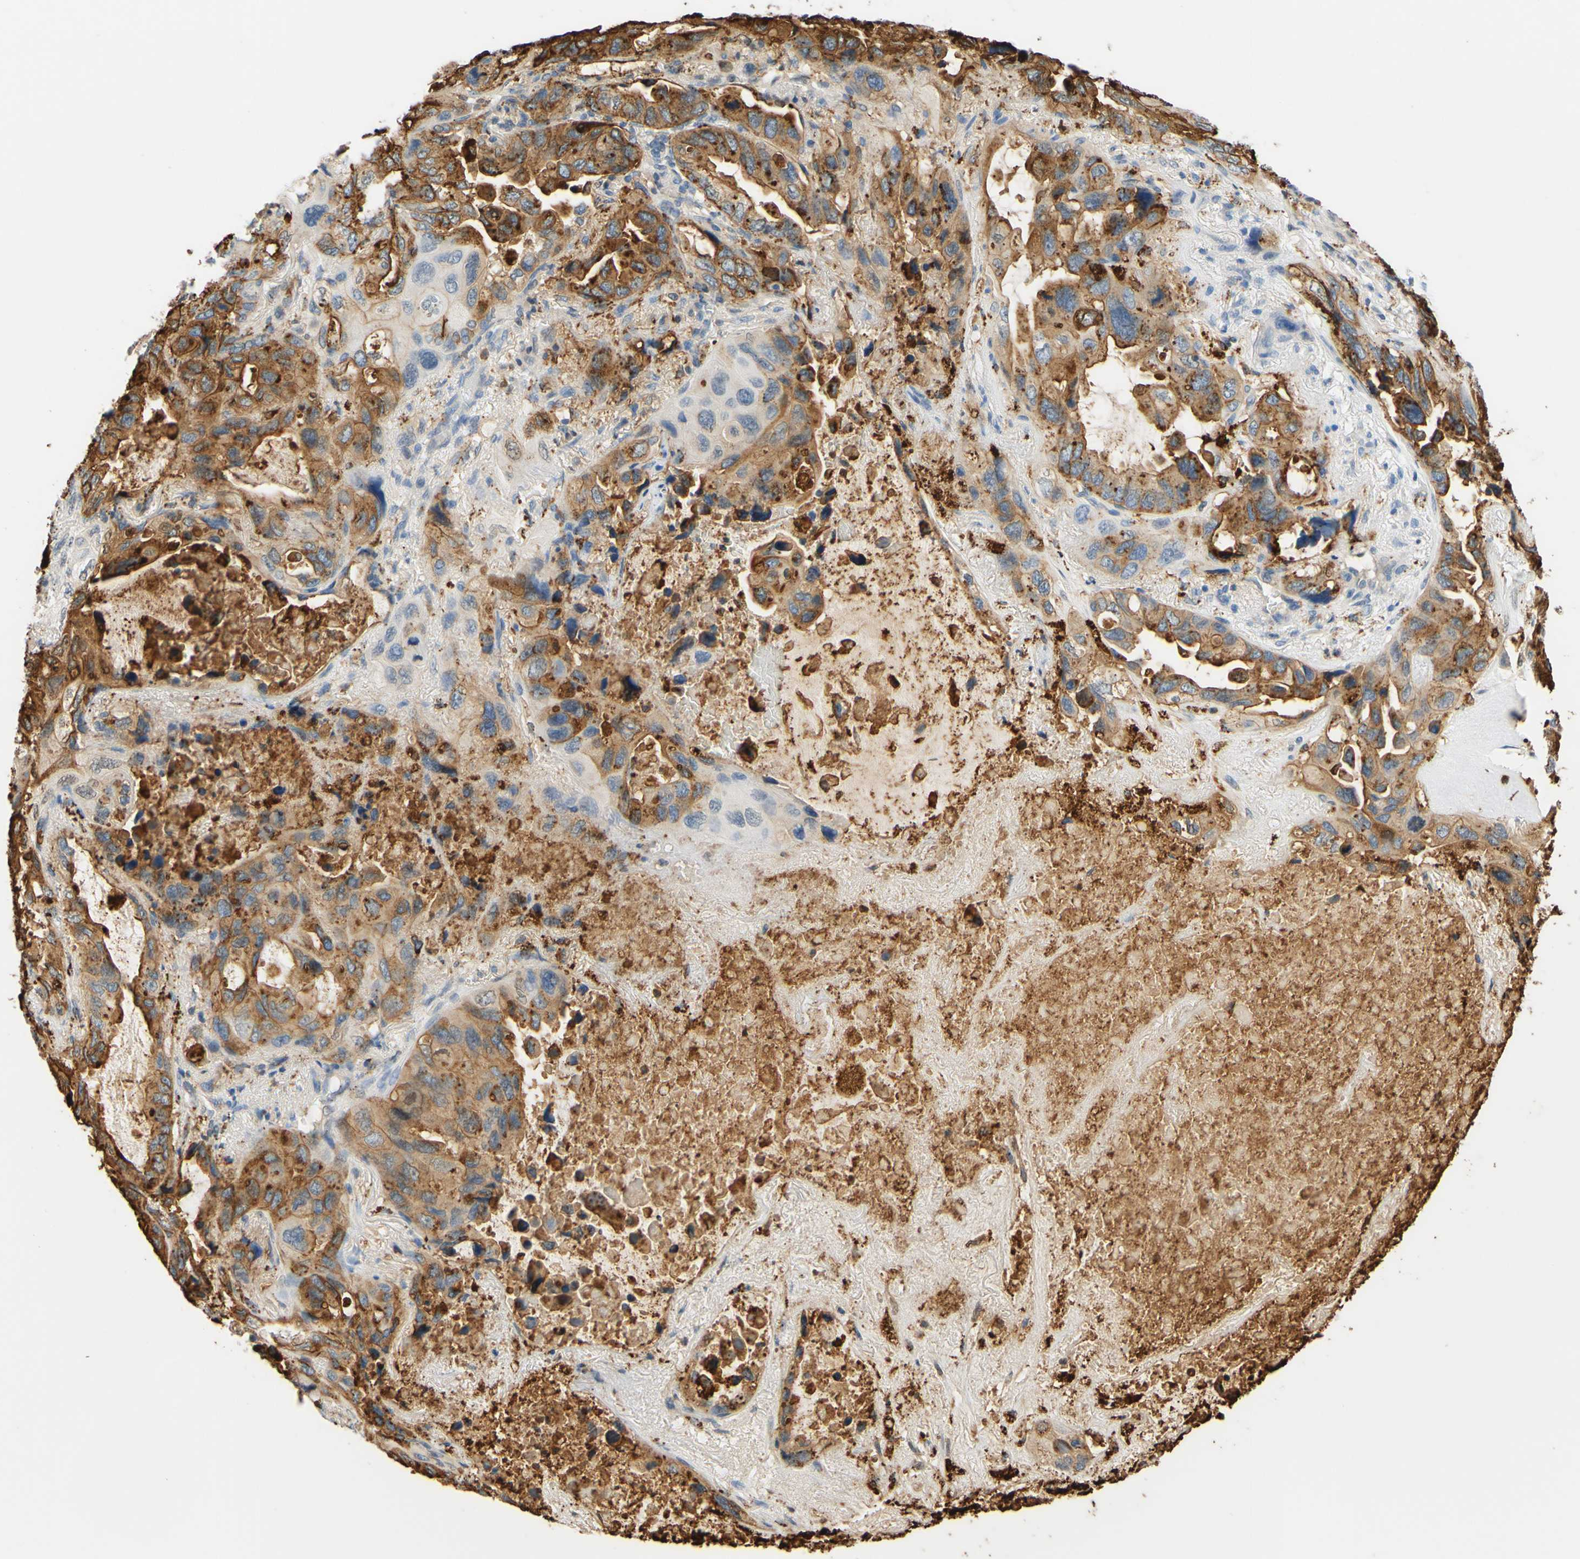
{"staining": {"intensity": "moderate", "quantity": "25%-75%", "location": "cytoplasmic/membranous"}, "tissue": "lung cancer", "cell_type": "Tumor cells", "image_type": "cancer", "snomed": [{"axis": "morphology", "description": "Squamous cell carcinoma, NOS"}, {"axis": "topography", "description": "Lung"}], "caption": "IHC of lung cancer (squamous cell carcinoma) displays medium levels of moderate cytoplasmic/membranous expression in about 25%-75% of tumor cells. (IHC, brightfield microscopy, high magnification).", "gene": "TREM2", "patient": {"sex": "female", "age": 73}}